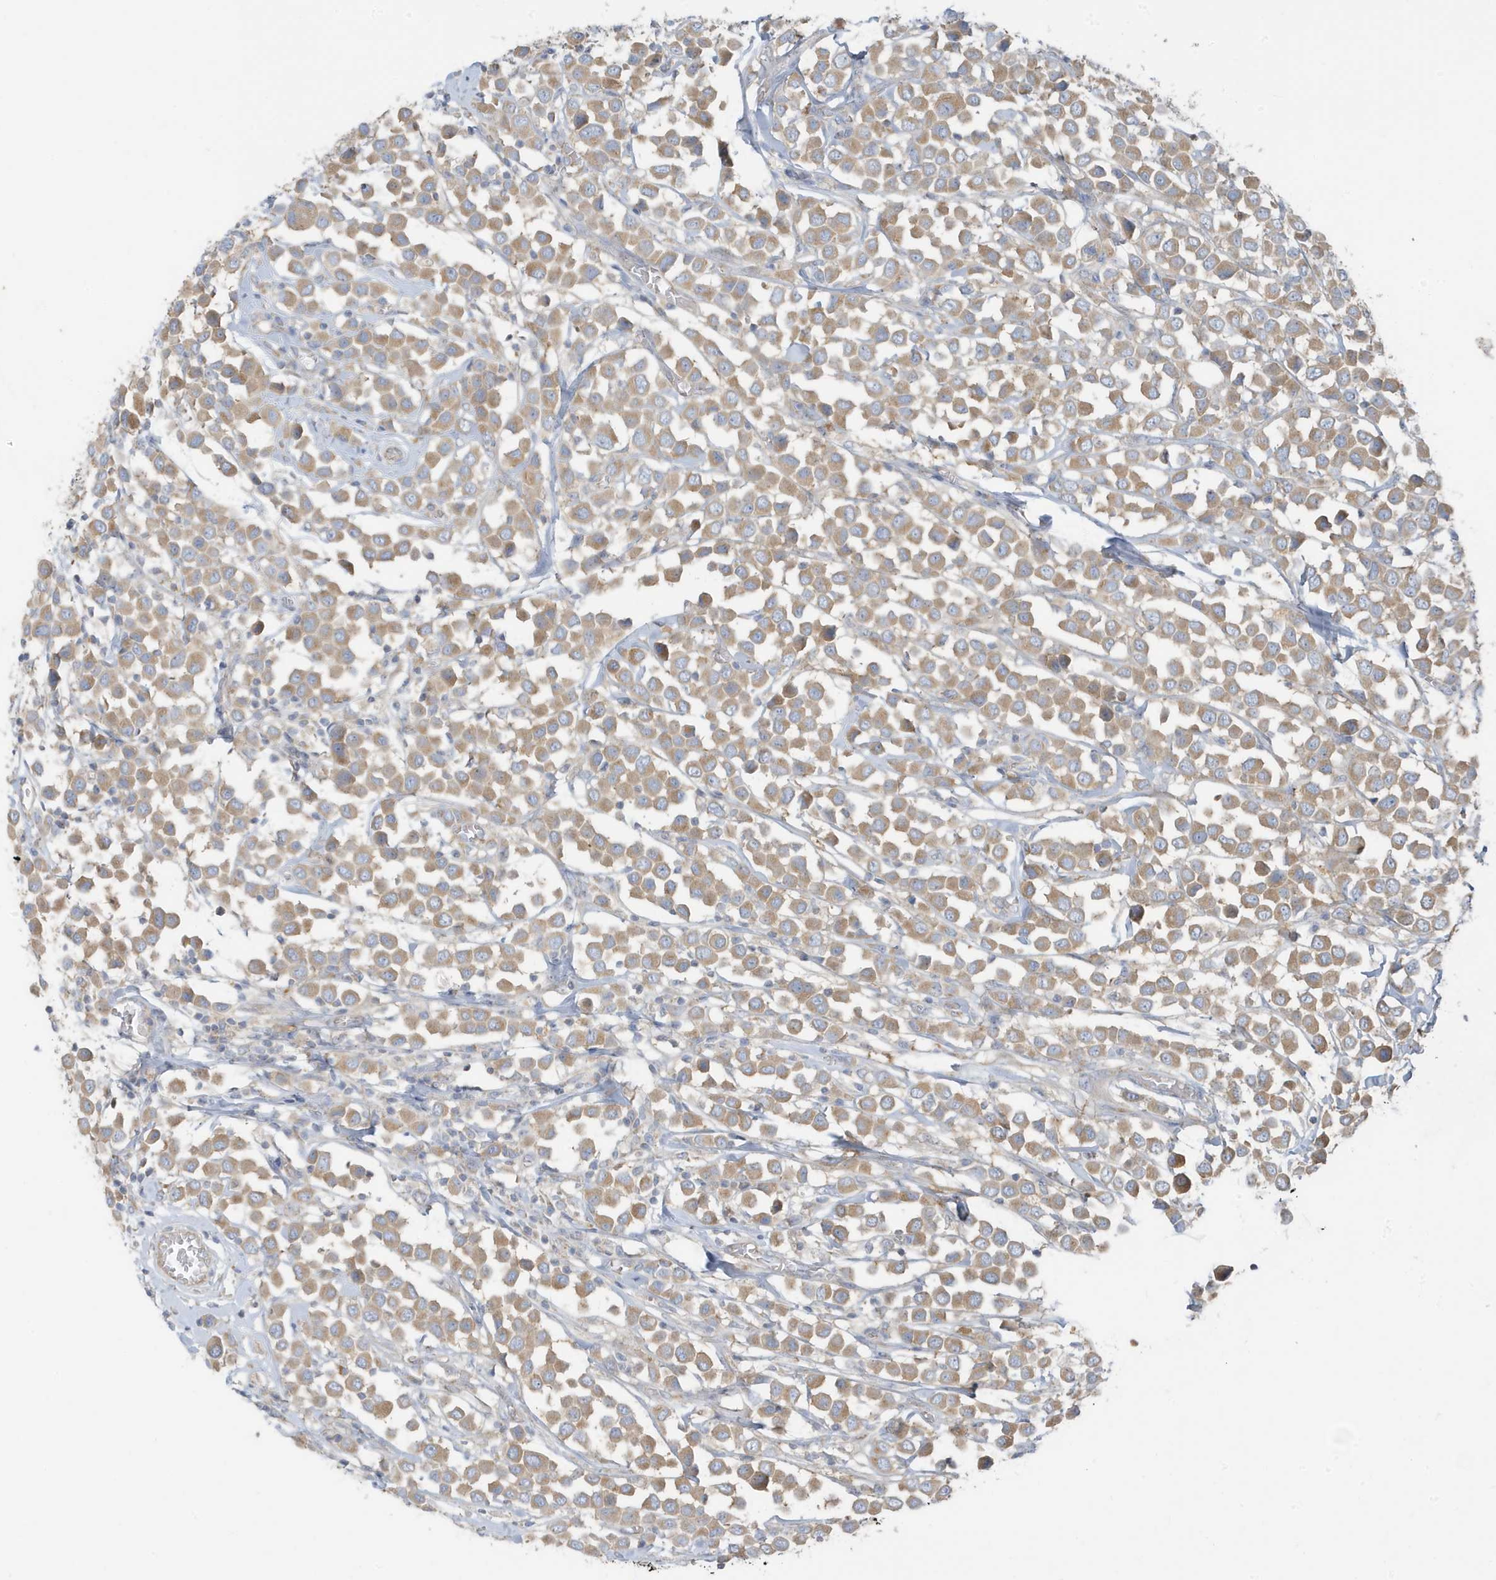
{"staining": {"intensity": "moderate", "quantity": ">75%", "location": "cytoplasmic/membranous"}, "tissue": "breast cancer", "cell_type": "Tumor cells", "image_type": "cancer", "snomed": [{"axis": "morphology", "description": "Duct carcinoma"}, {"axis": "topography", "description": "Breast"}], "caption": "Infiltrating ductal carcinoma (breast) stained for a protein (brown) displays moderate cytoplasmic/membranous positive expression in about >75% of tumor cells.", "gene": "GOLGA4", "patient": {"sex": "female", "age": 61}}